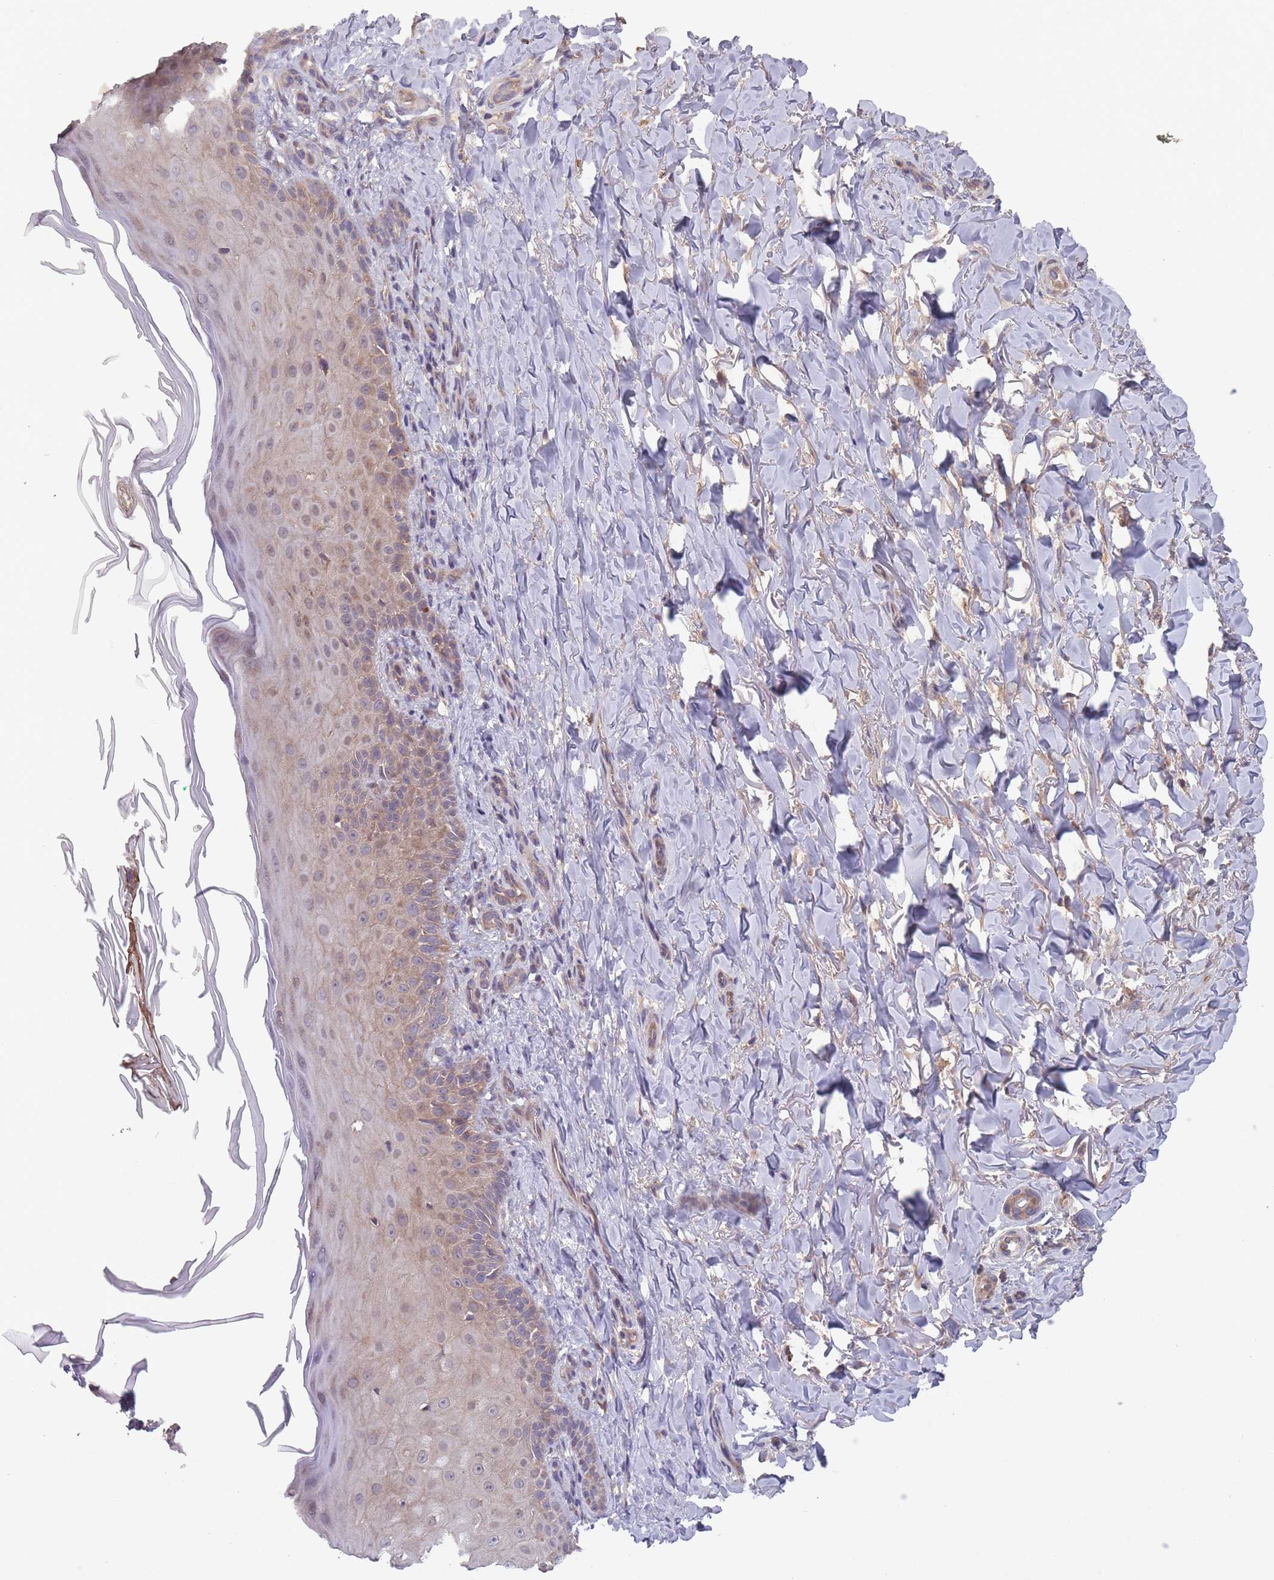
{"staining": {"intensity": "moderate", "quantity": "25%-75%", "location": "cytoplasmic/membranous"}, "tissue": "skin", "cell_type": "Fibroblasts", "image_type": "normal", "snomed": [{"axis": "morphology", "description": "Normal tissue, NOS"}, {"axis": "topography", "description": "Skin"}], "caption": "A brown stain labels moderate cytoplasmic/membranous expression of a protein in fibroblasts of normal human skin.", "gene": "ITPKC", "patient": {"sex": "male", "age": 81}}